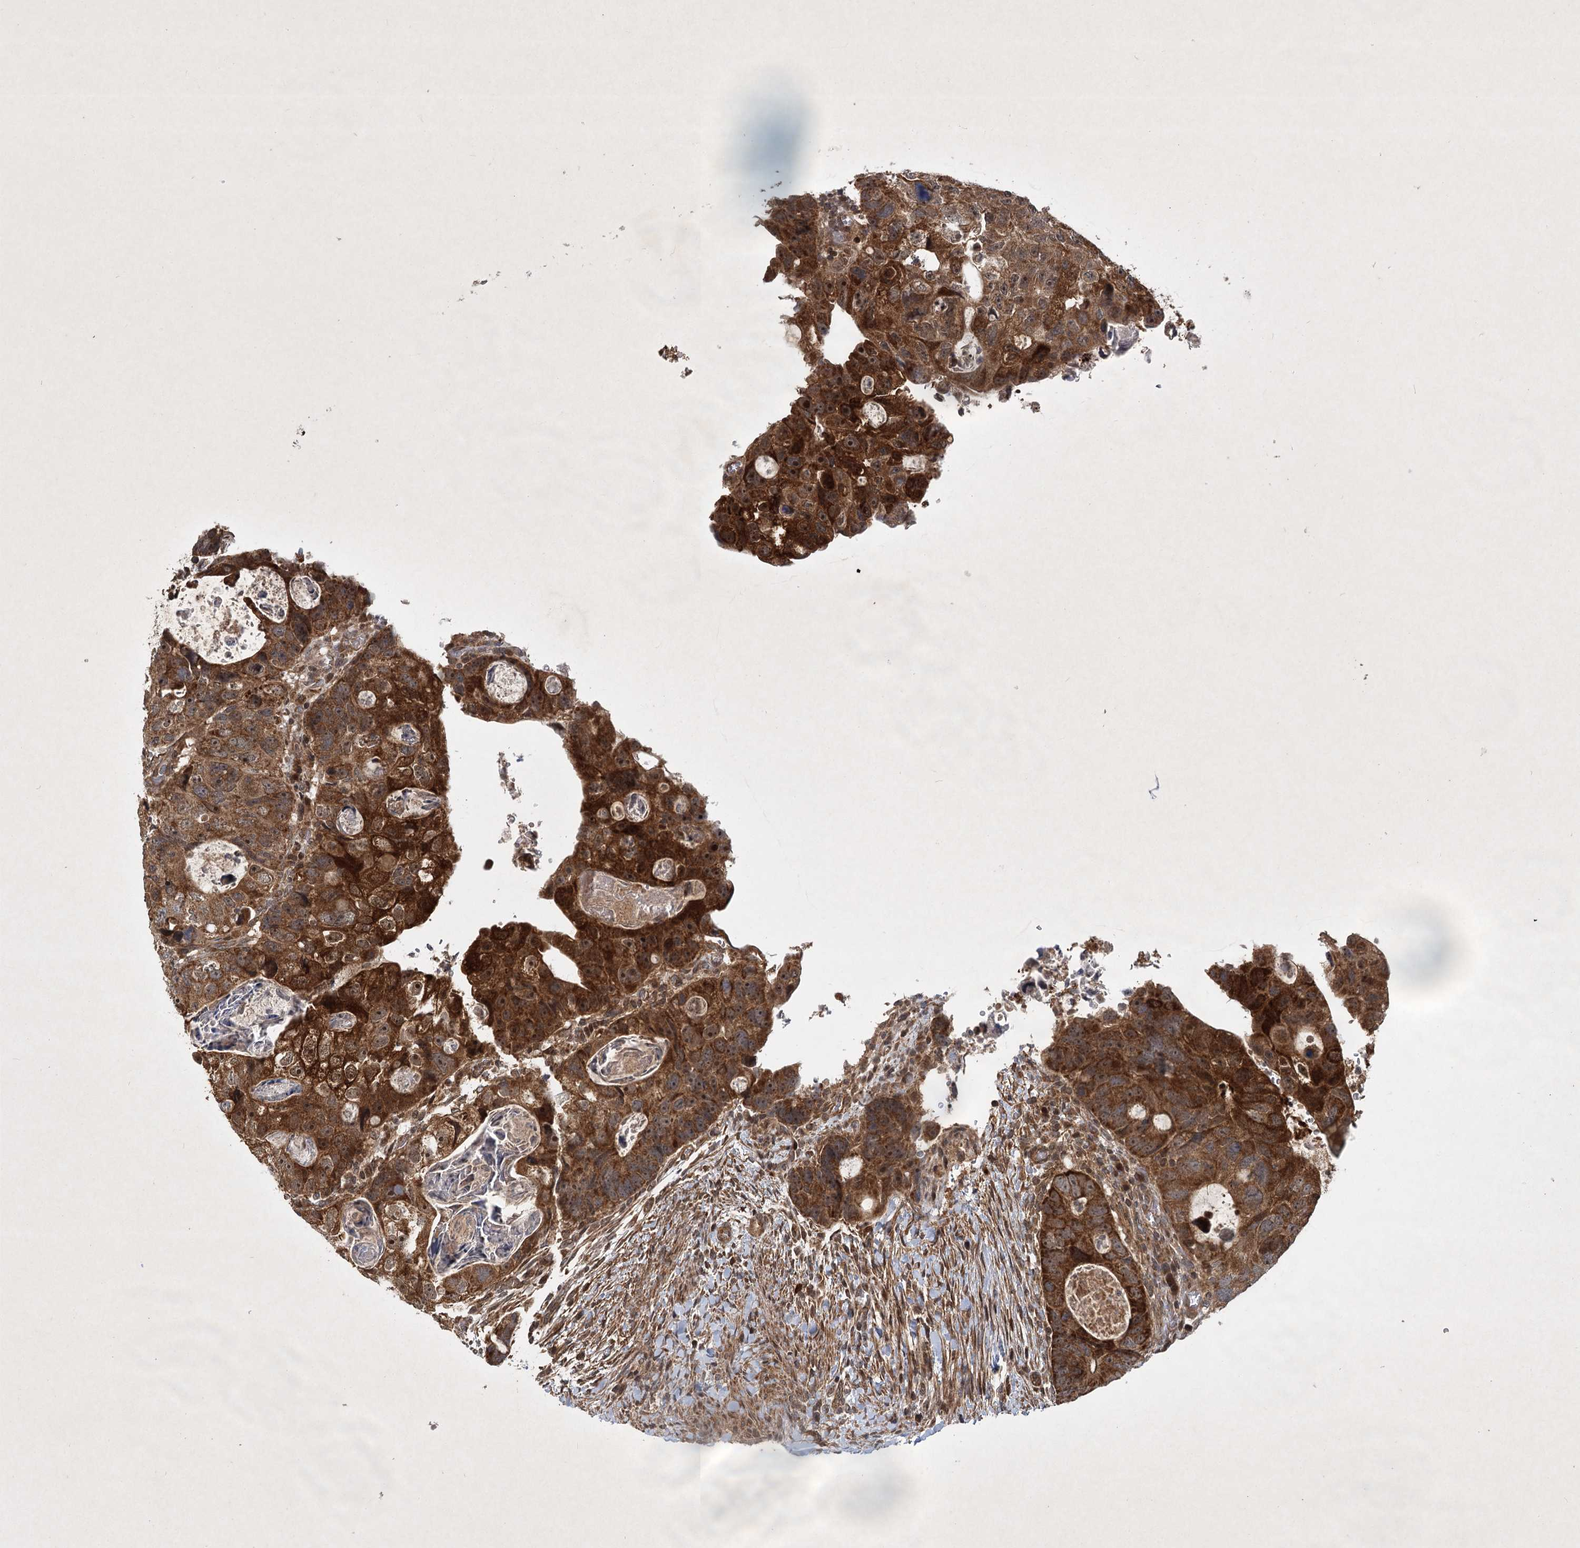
{"staining": {"intensity": "strong", "quantity": ">75%", "location": "cytoplasmic/membranous"}, "tissue": "colorectal cancer", "cell_type": "Tumor cells", "image_type": "cancer", "snomed": [{"axis": "morphology", "description": "Adenocarcinoma, NOS"}, {"axis": "topography", "description": "Rectum"}], "caption": "Immunohistochemical staining of human colorectal cancer displays high levels of strong cytoplasmic/membranous protein expression in about >75% of tumor cells. (Stains: DAB (3,3'-diaminobenzidine) in brown, nuclei in blue, Microscopy: brightfield microscopy at high magnification).", "gene": "INSIG2", "patient": {"sex": "male", "age": 59}}